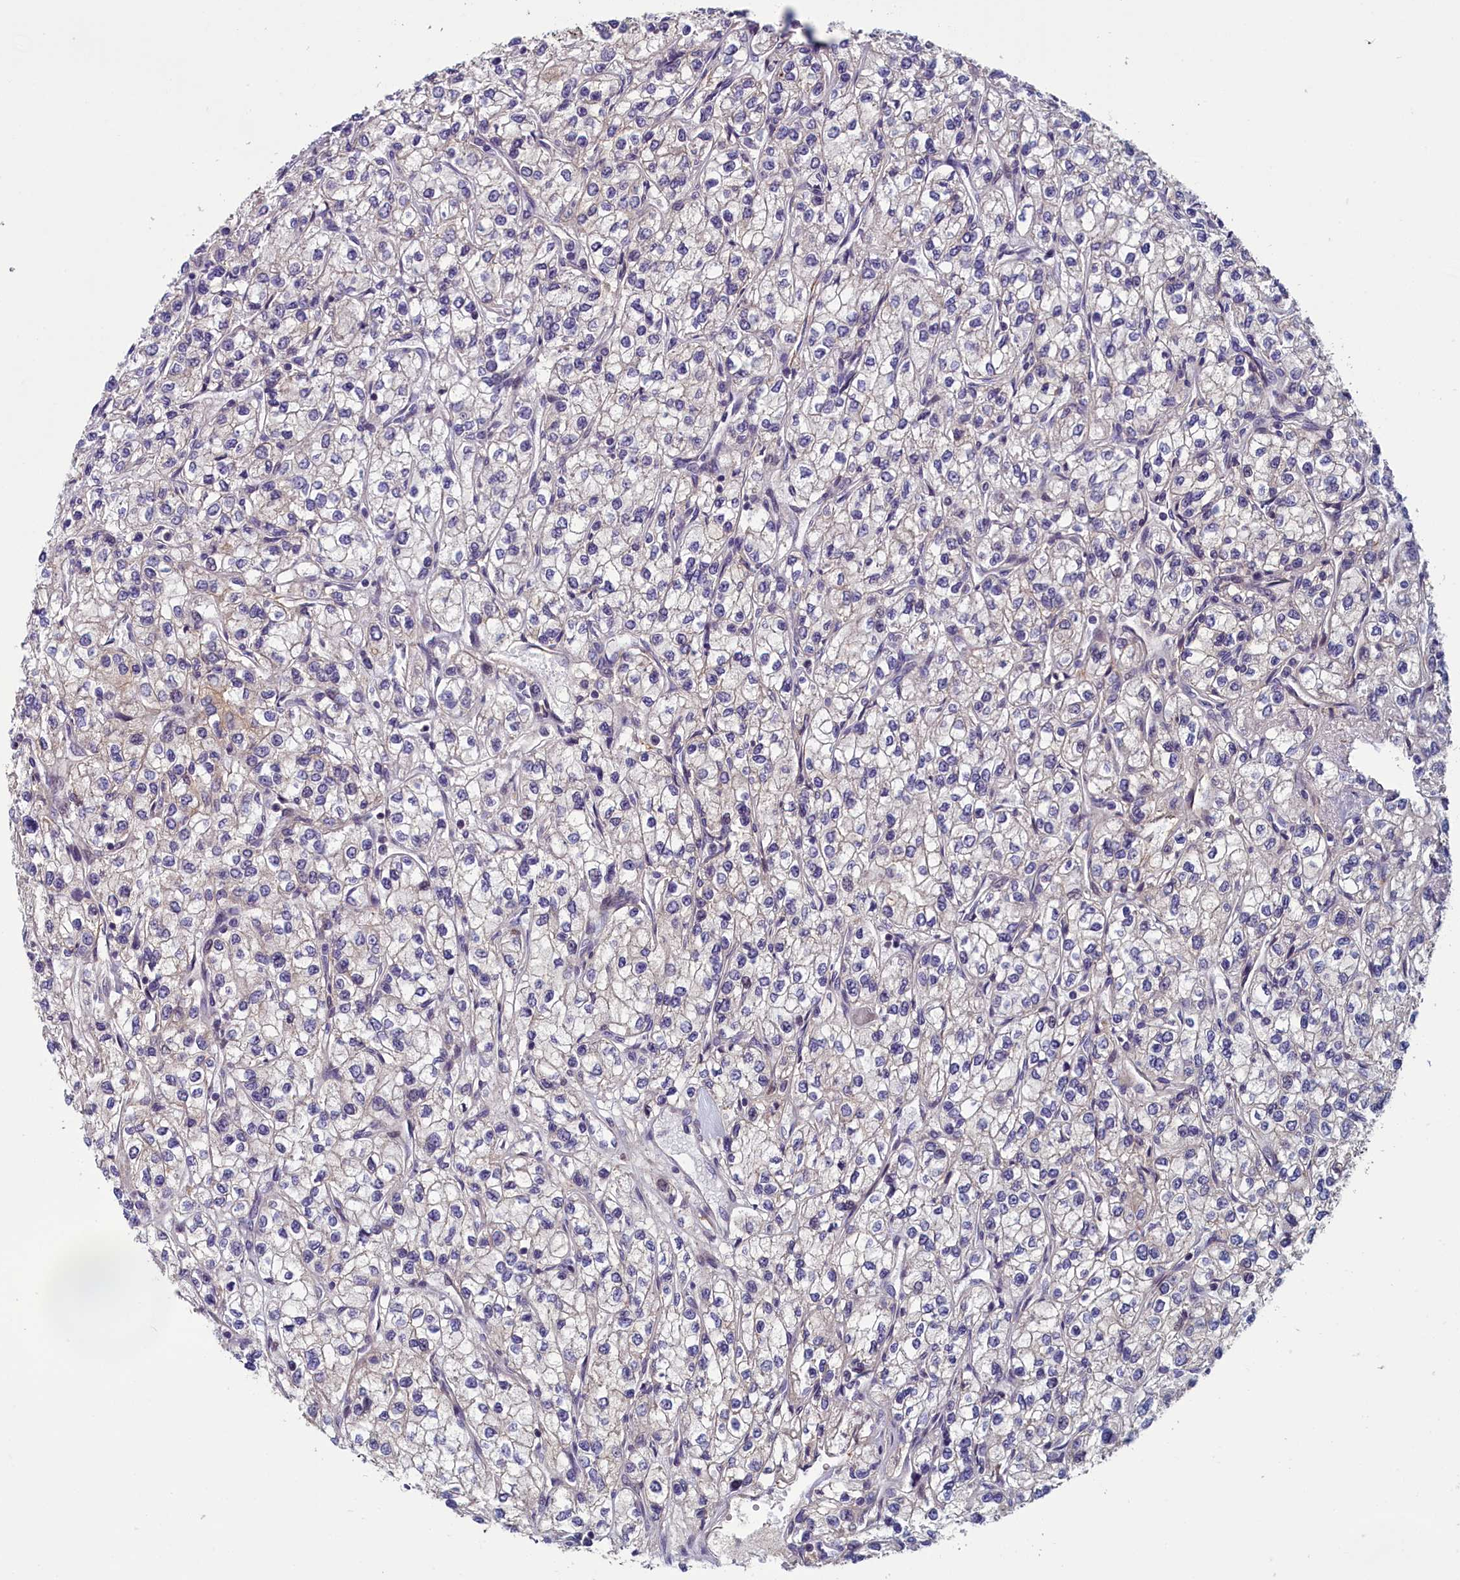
{"staining": {"intensity": "negative", "quantity": "none", "location": "none"}, "tissue": "renal cancer", "cell_type": "Tumor cells", "image_type": "cancer", "snomed": [{"axis": "morphology", "description": "Adenocarcinoma, NOS"}, {"axis": "topography", "description": "Kidney"}], "caption": "Immunohistochemistry (IHC) image of neoplastic tissue: human renal cancer (adenocarcinoma) stained with DAB displays no significant protein expression in tumor cells. Nuclei are stained in blue.", "gene": "ANKRD39", "patient": {"sex": "male", "age": 80}}